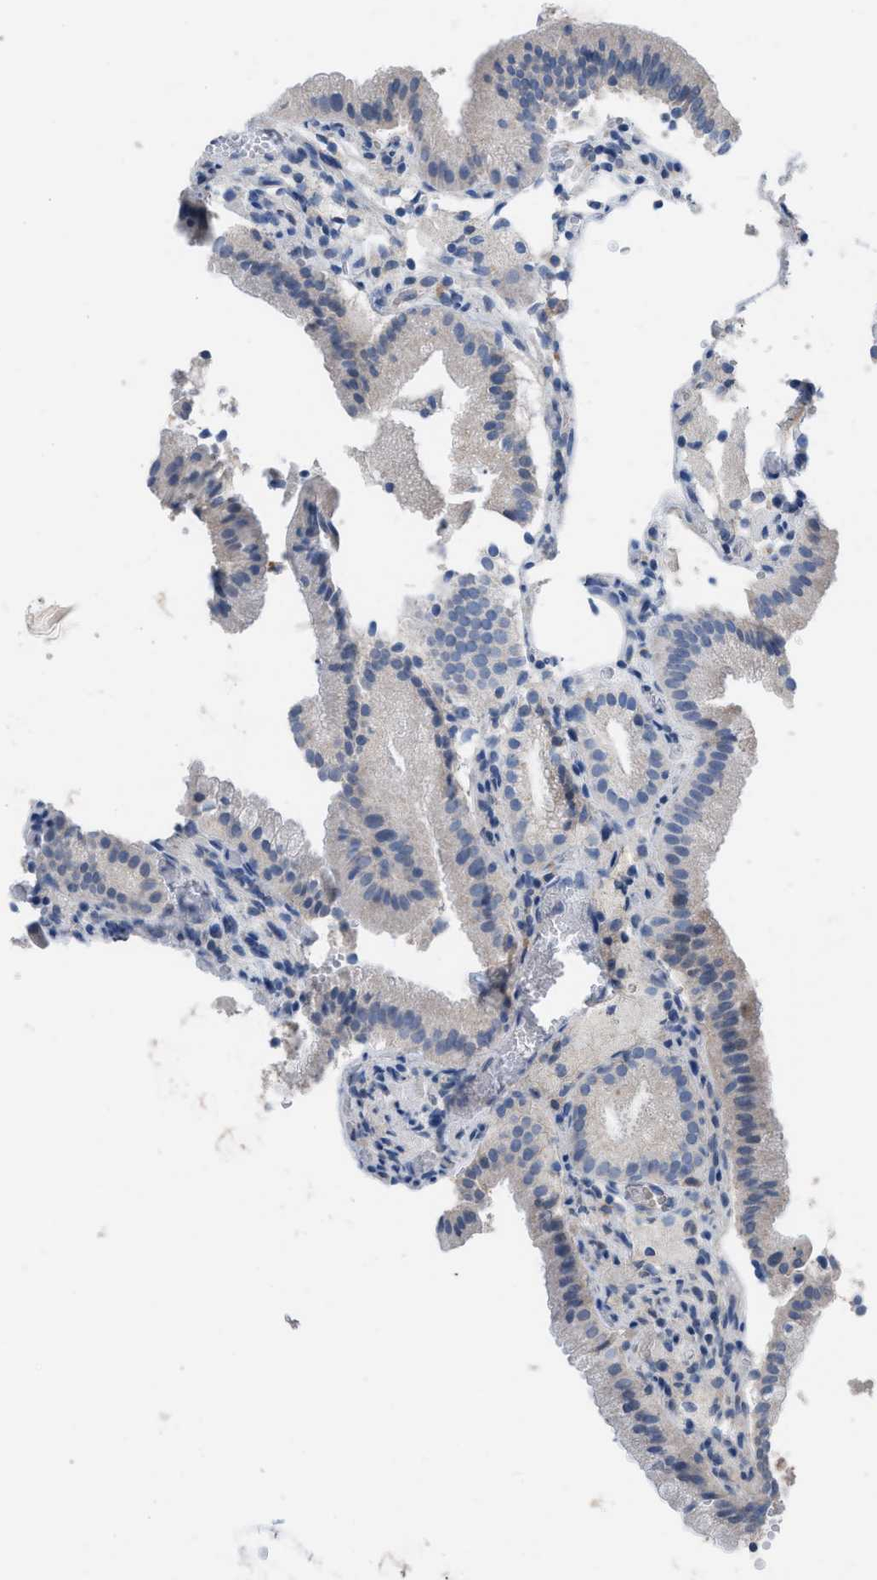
{"staining": {"intensity": "weak", "quantity": "<25%", "location": "cytoplasmic/membranous"}, "tissue": "gallbladder", "cell_type": "Glandular cells", "image_type": "normal", "snomed": [{"axis": "morphology", "description": "Normal tissue, NOS"}, {"axis": "topography", "description": "Gallbladder"}], "caption": "An immunohistochemistry histopathology image of unremarkable gallbladder is shown. There is no staining in glandular cells of gallbladder. The staining was performed using DAB (3,3'-diaminobenzidine) to visualize the protein expression in brown, while the nuclei were stained in blue with hematoxylin (Magnification: 20x).", "gene": "HPX", "patient": {"sex": "male", "age": 54}}